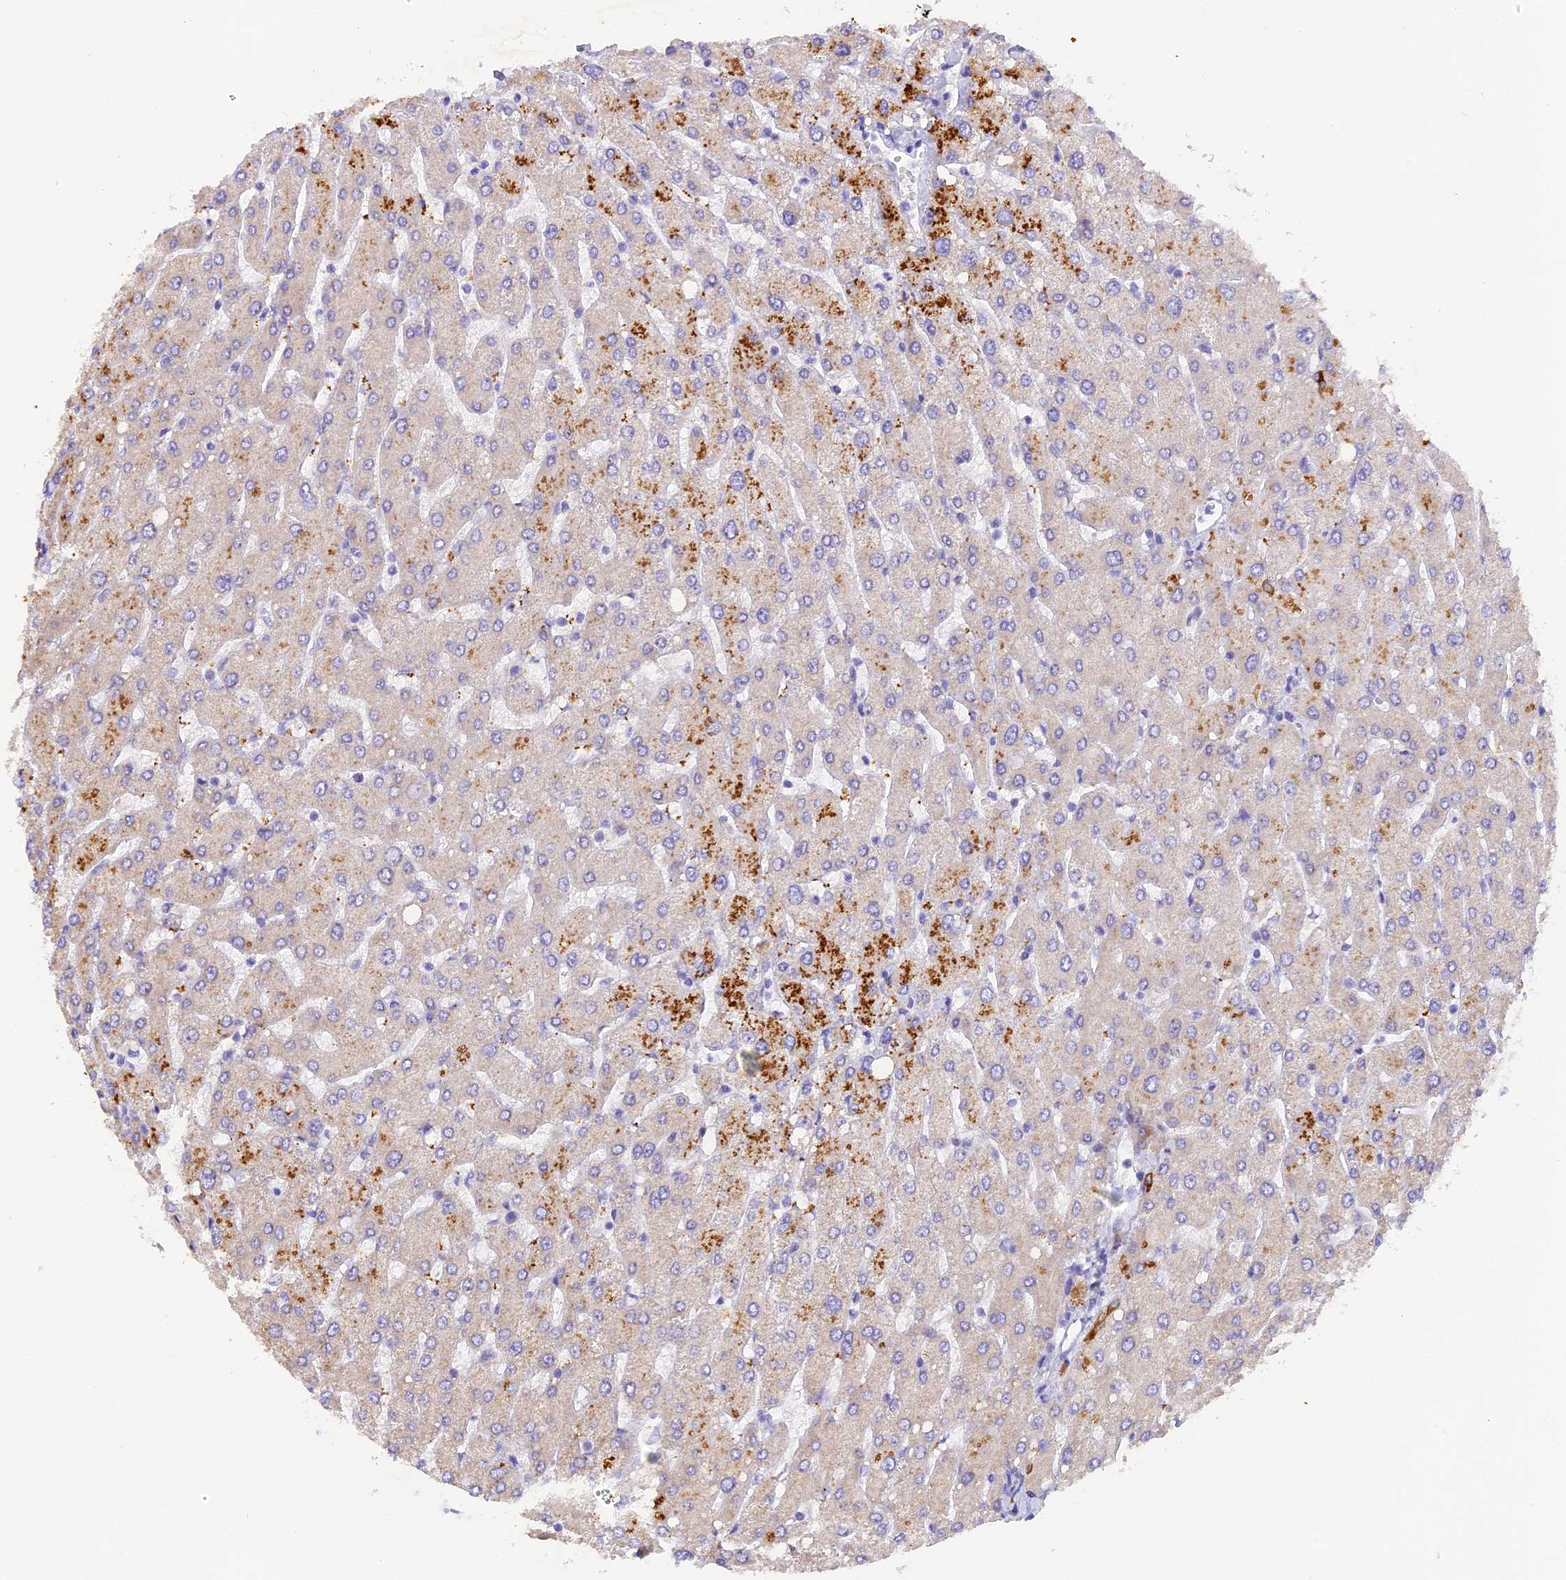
{"staining": {"intensity": "strong", "quantity": ">75%", "location": "cytoplasmic/membranous"}, "tissue": "liver", "cell_type": "Cholangiocytes", "image_type": "normal", "snomed": [{"axis": "morphology", "description": "Normal tissue, NOS"}, {"axis": "topography", "description": "Liver"}], "caption": "Immunohistochemistry of benign liver displays high levels of strong cytoplasmic/membranous staining in approximately >75% of cholangiocytes. Using DAB (3,3'-diaminobenzidine) (brown) and hematoxylin (blue) stains, captured at high magnification using brightfield microscopy.", "gene": "PKIA", "patient": {"sex": "male", "age": 55}}